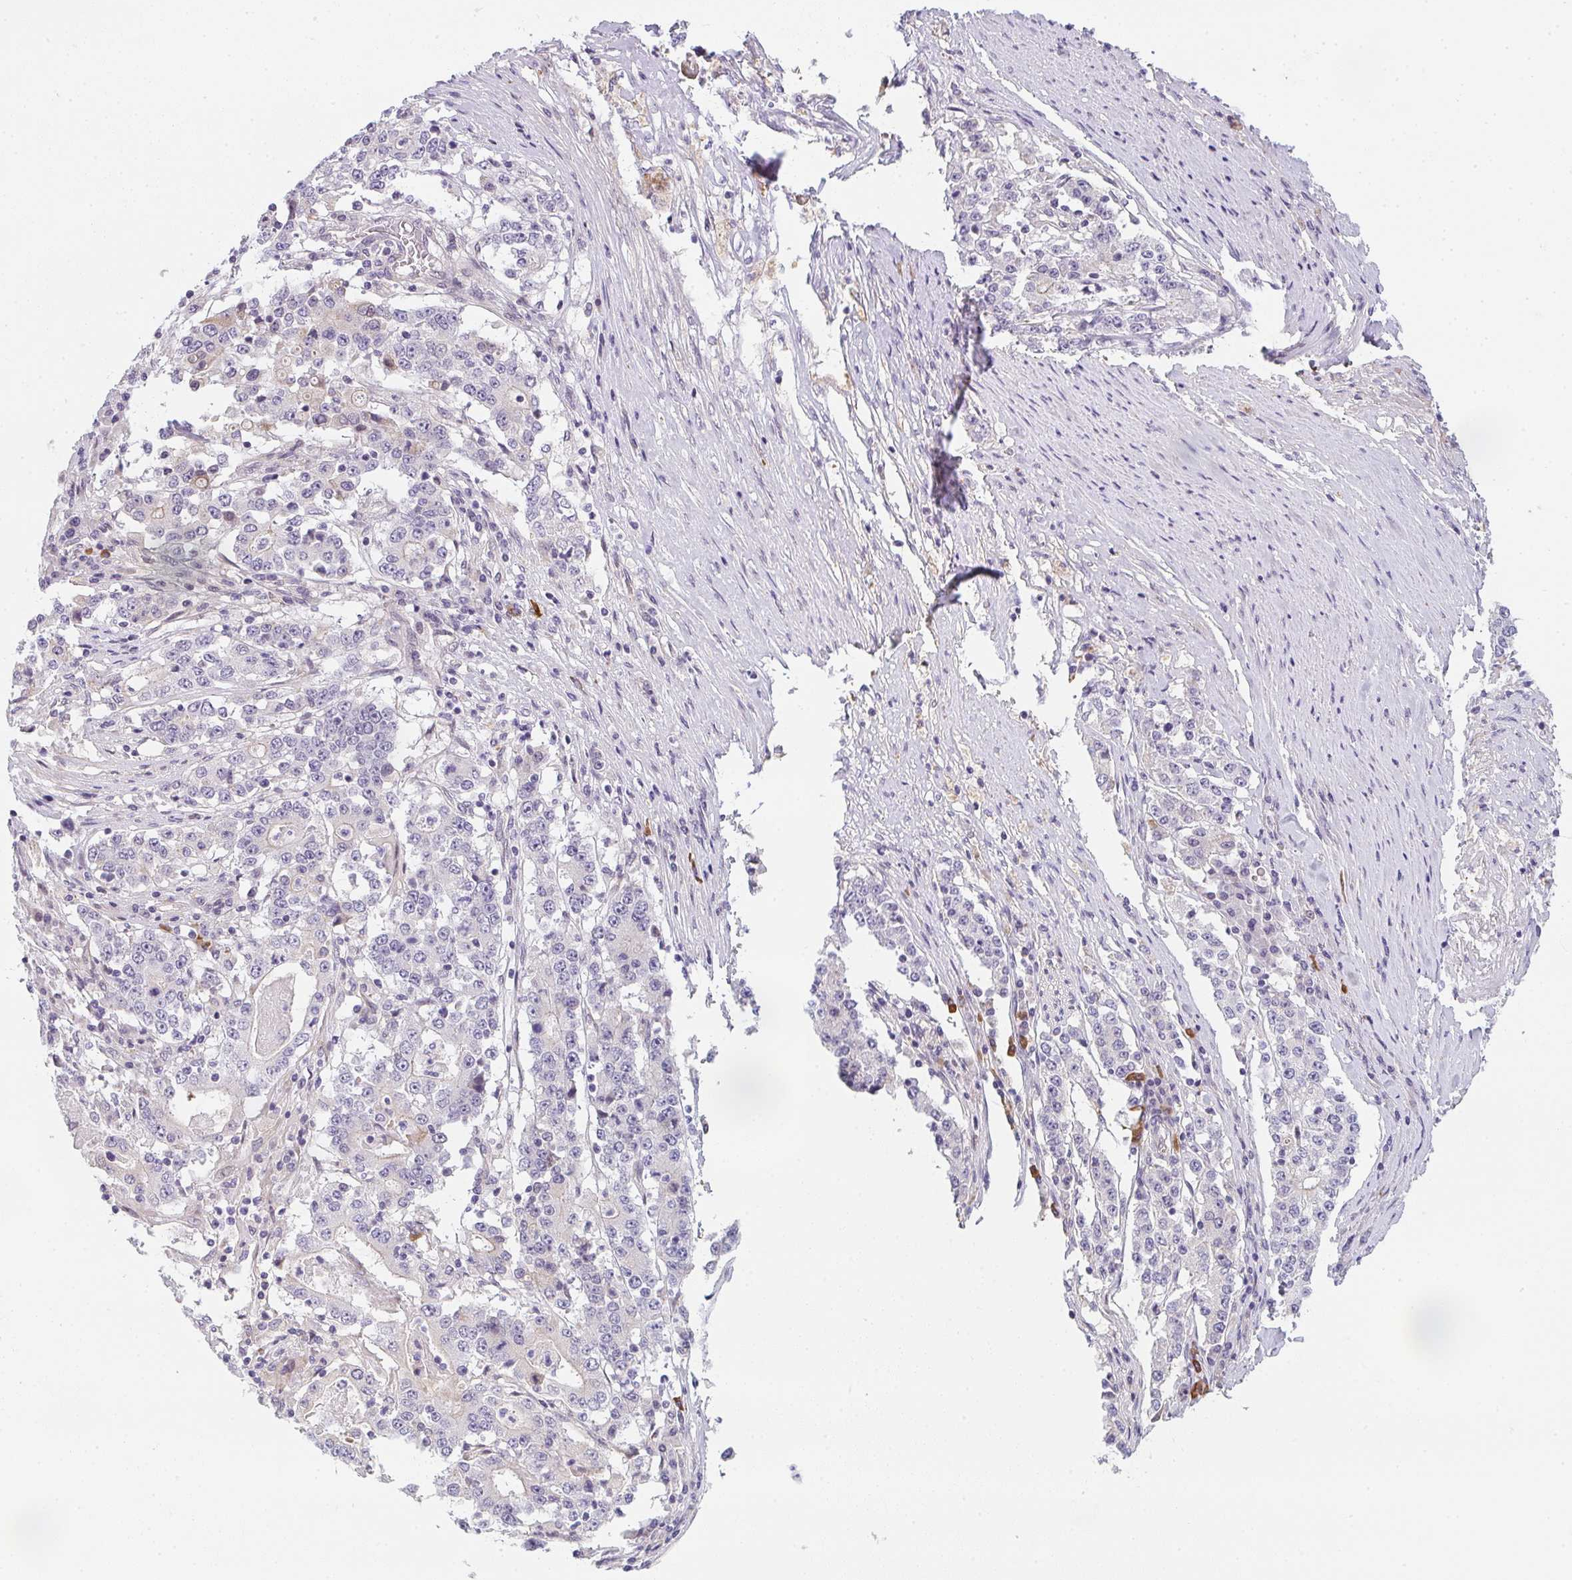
{"staining": {"intensity": "negative", "quantity": "none", "location": "none"}, "tissue": "stomach cancer", "cell_type": "Tumor cells", "image_type": "cancer", "snomed": [{"axis": "morphology", "description": "Adenocarcinoma, NOS"}, {"axis": "topography", "description": "Stomach"}], "caption": "DAB immunohistochemical staining of human stomach cancer (adenocarcinoma) shows no significant positivity in tumor cells. The staining was performed using DAB to visualize the protein expression in brown, while the nuclei were stained in blue with hematoxylin (Magnification: 20x).", "gene": "TNFRSF10A", "patient": {"sex": "male", "age": 59}}